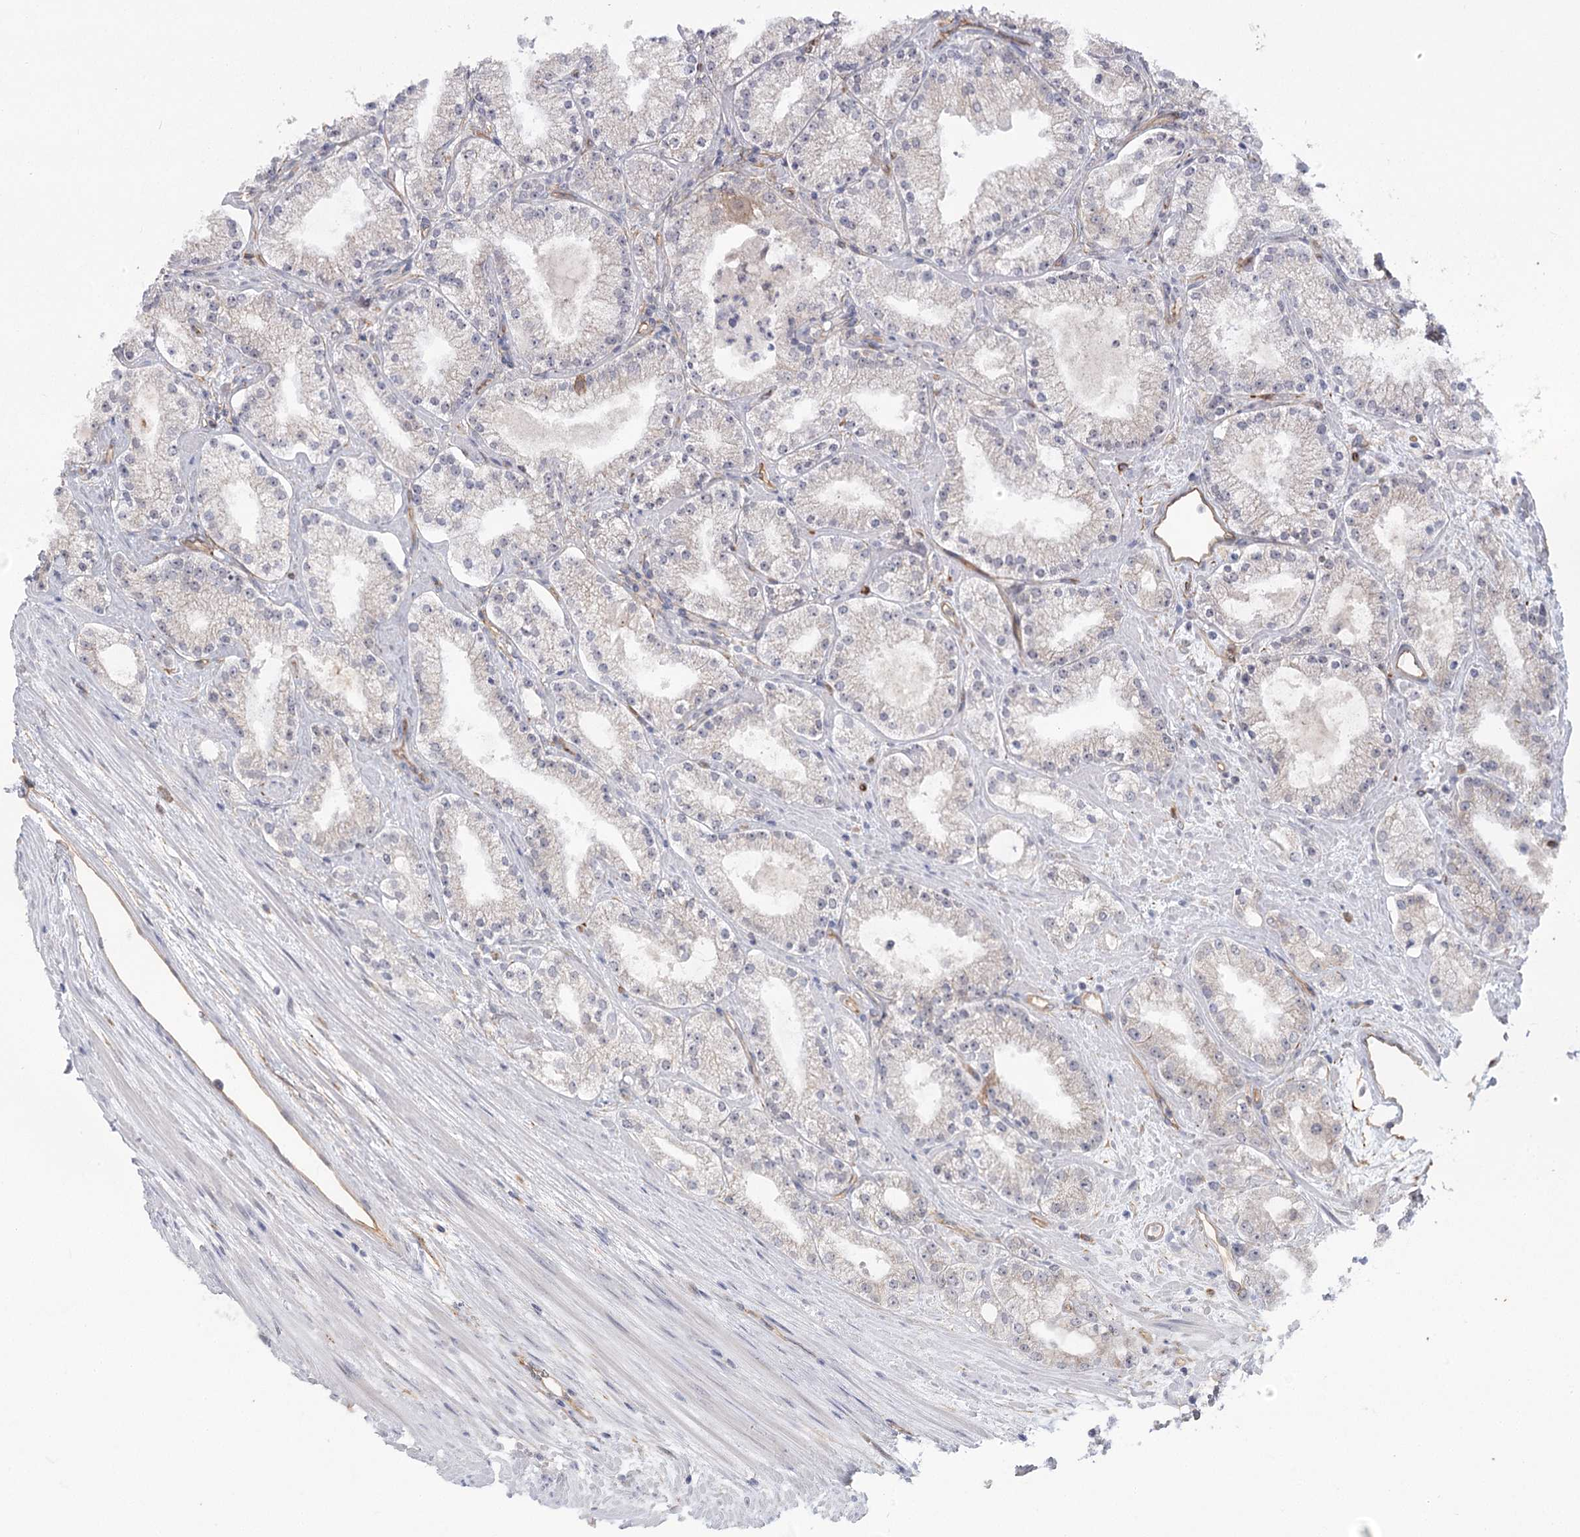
{"staining": {"intensity": "negative", "quantity": "none", "location": "none"}, "tissue": "prostate cancer", "cell_type": "Tumor cells", "image_type": "cancer", "snomed": [{"axis": "morphology", "description": "Adenocarcinoma, Low grade"}, {"axis": "topography", "description": "Prostate"}], "caption": "Prostate cancer was stained to show a protein in brown. There is no significant staining in tumor cells.", "gene": "RPP14", "patient": {"sex": "male", "age": 69}}